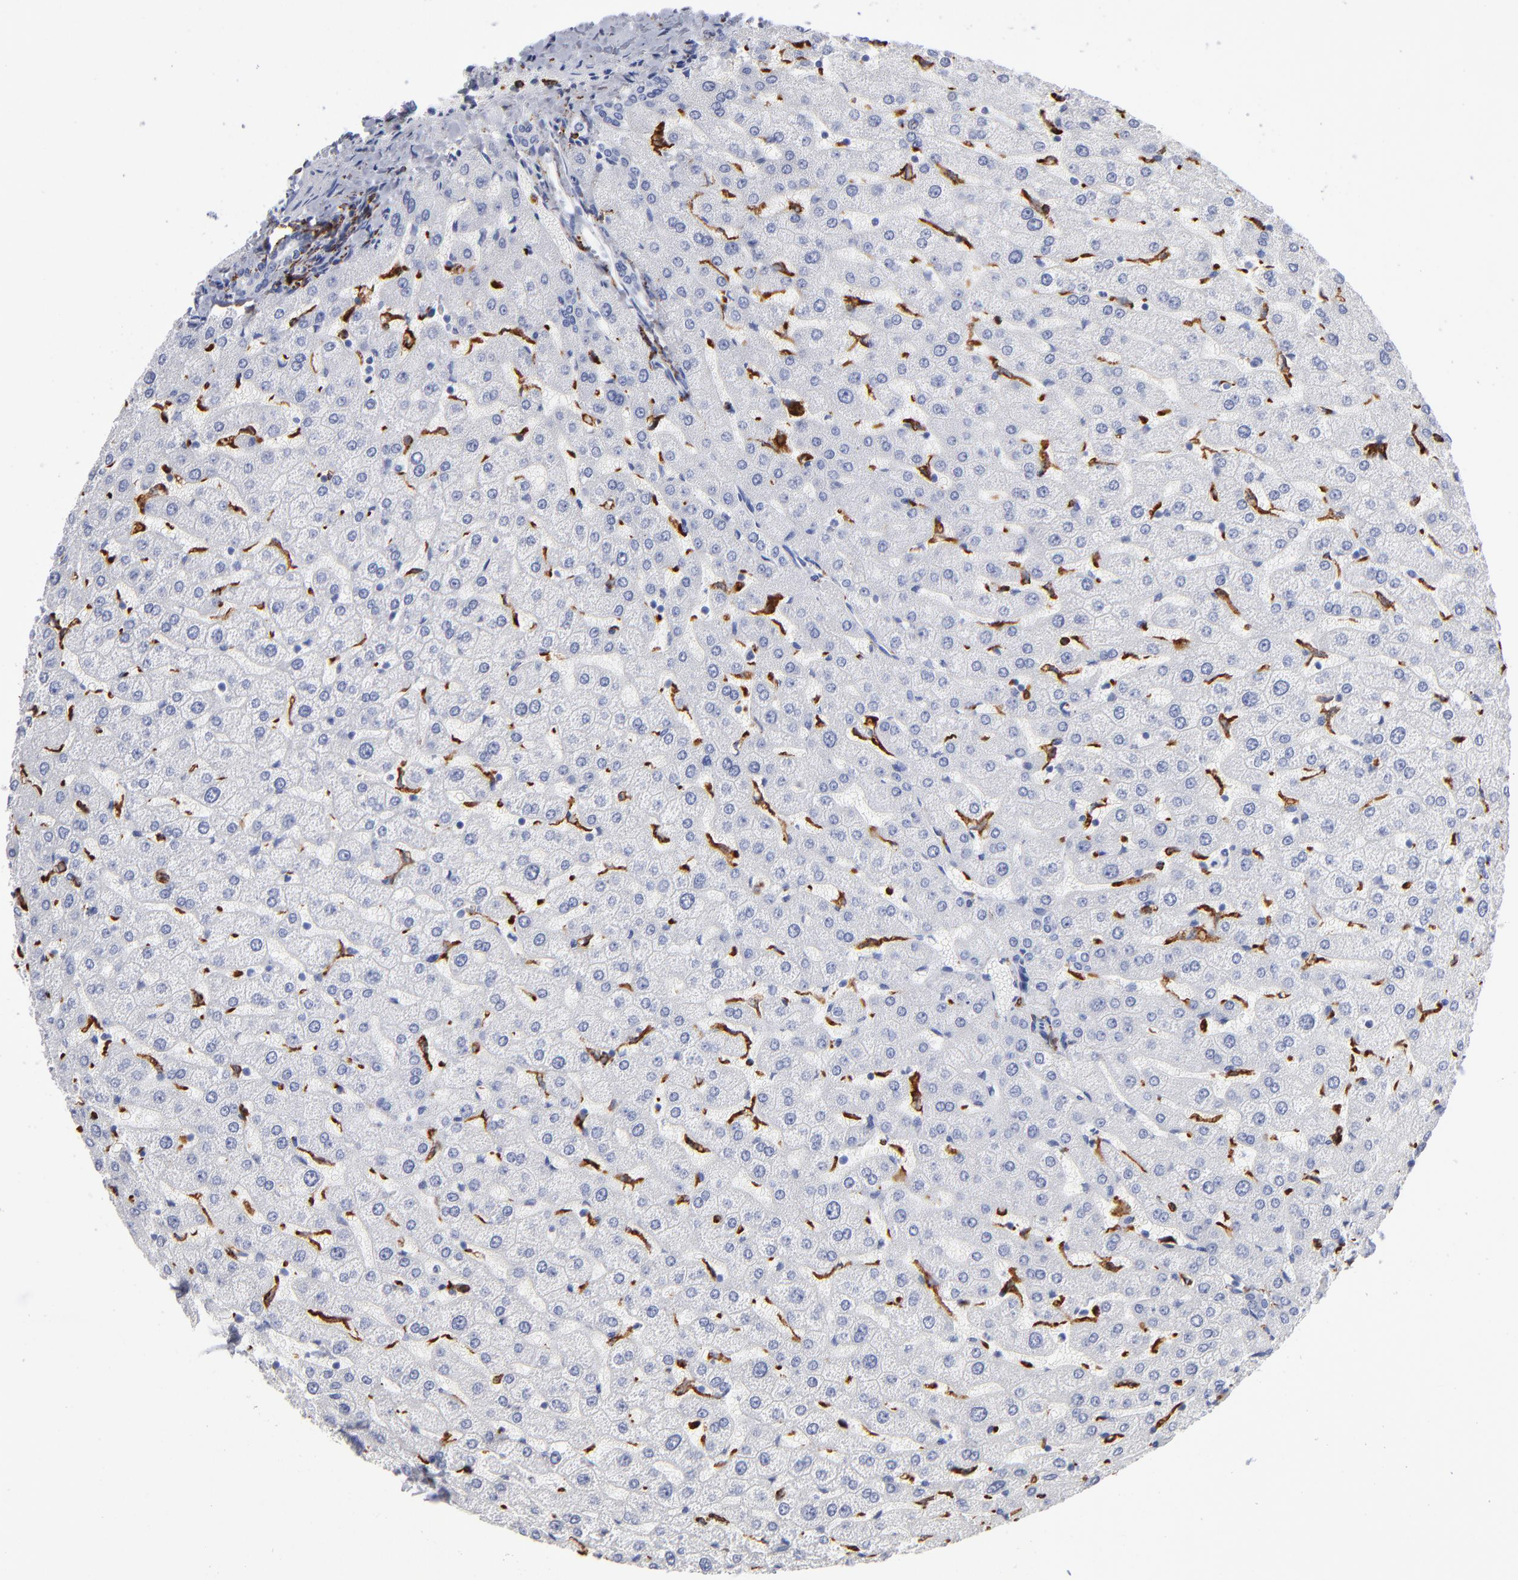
{"staining": {"intensity": "negative", "quantity": "none", "location": "none"}, "tissue": "liver", "cell_type": "Cholangiocytes", "image_type": "normal", "snomed": [{"axis": "morphology", "description": "Normal tissue, NOS"}, {"axis": "morphology", "description": "Fibrosis, NOS"}, {"axis": "topography", "description": "Liver"}], "caption": "Immunohistochemical staining of unremarkable liver shows no significant expression in cholangiocytes. Nuclei are stained in blue.", "gene": "CD180", "patient": {"sex": "female", "age": 29}}